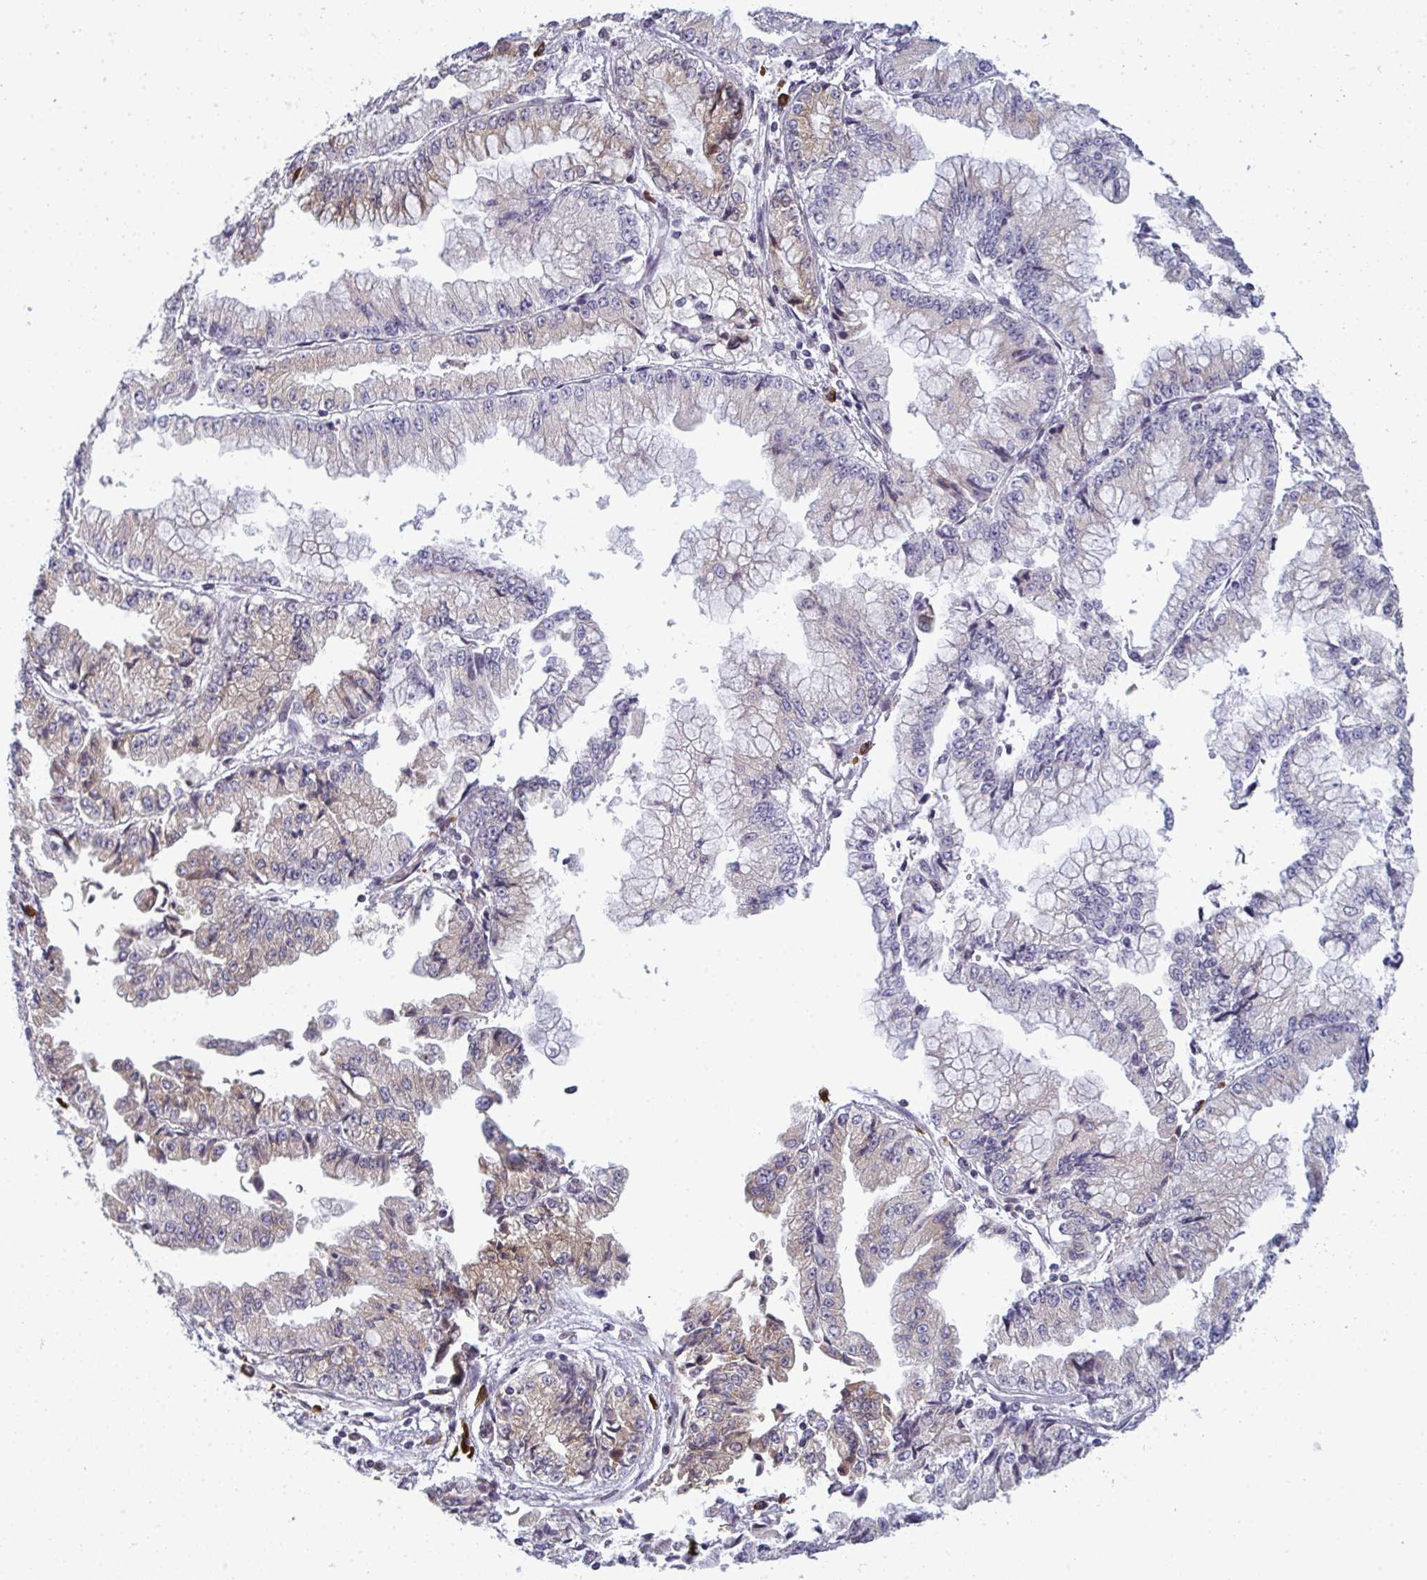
{"staining": {"intensity": "weak", "quantity": "<25%", "location": "cytoplasmic/membranous"}, "tissue": "stomach cancer", "cell_type": "Tumor cells", "image_type": "cancer", "snomed": [{"axis": "morphology", "description": "Adenocarcinoma, NOS"}, {"axis": "topography", "description": "Stomach, upper"}], "caption": "Immunohistochemistry of human adenocarcinoma (stomach) displays no expression in tumor cells.", "gene": "LYSMD4", "patient": {"sex": "female", "age": 74}}